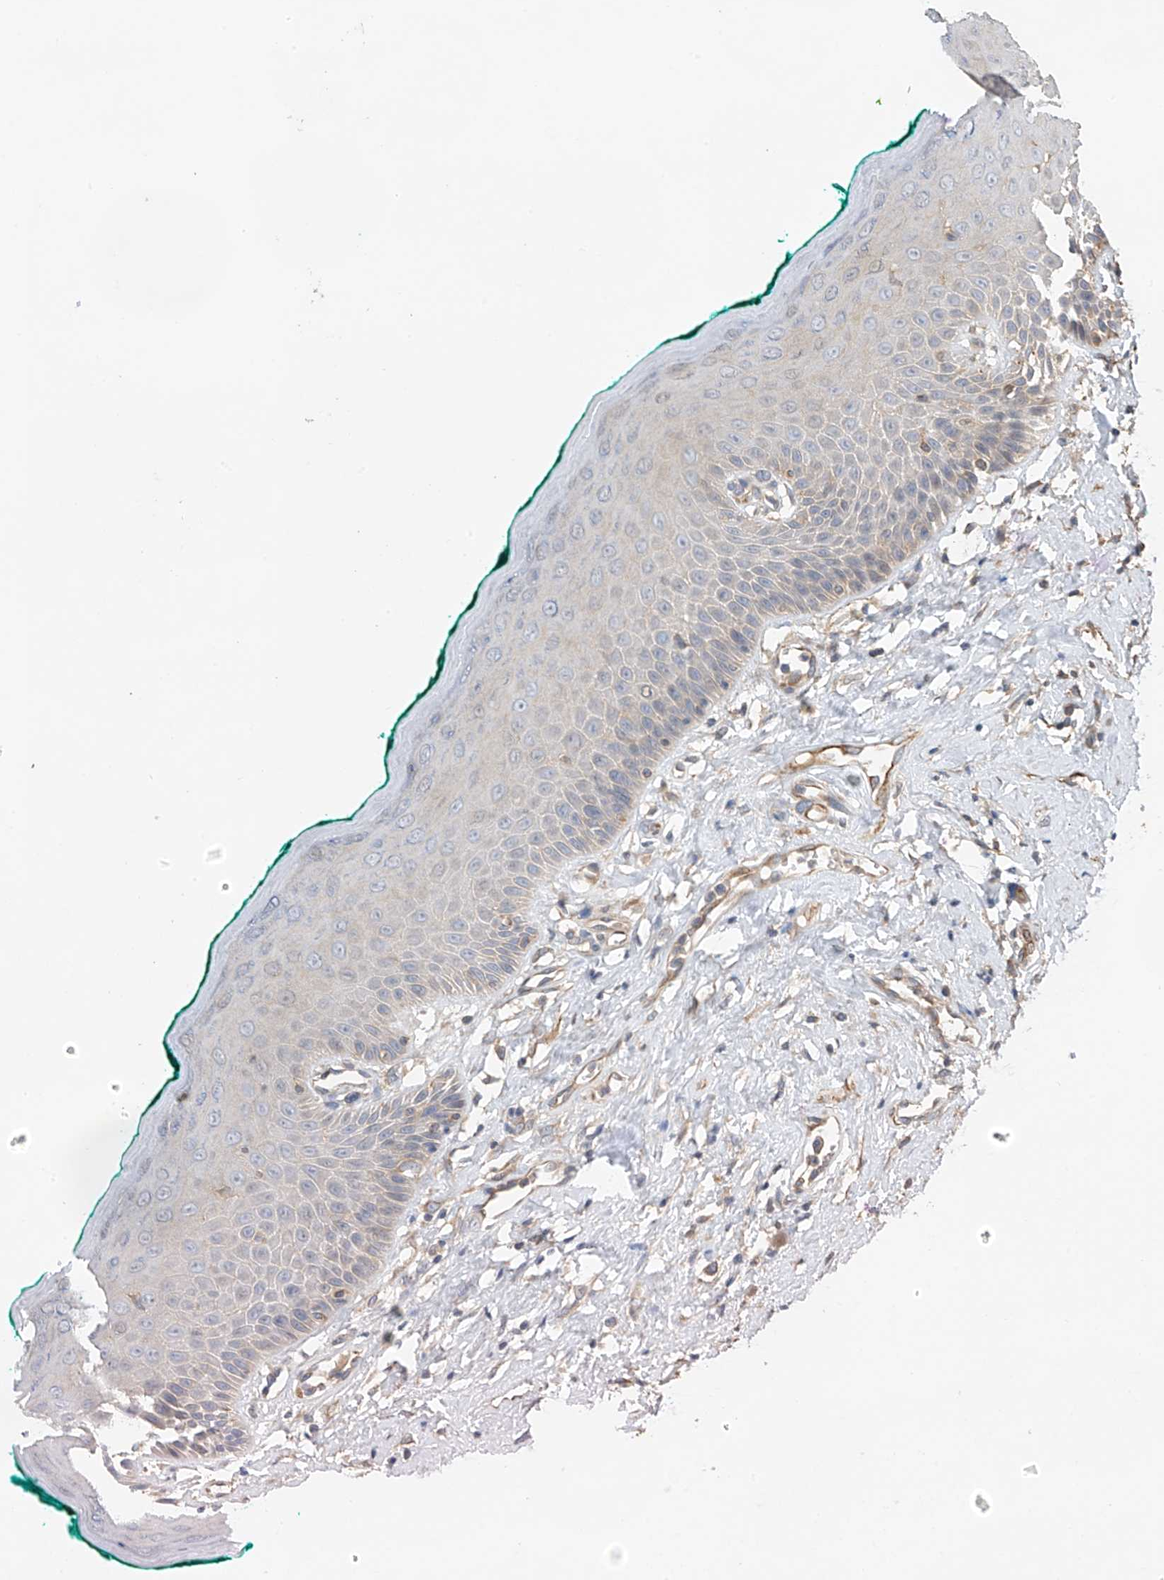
{"staining": {"intensity": "weak", "quantity": "<25%", "location": "cytoplasmic/membranous"}, "tissue": "oral mucosa", "cell_type": "Squamous epithelial cells", "image_type": "normal", "snomed": [{"axis": "morphology", "description": "Normal tissue, NOS"}, {"axis": "topography", "description": "Oral tissue"}], "caption": "Immunohistochemical staining of benign human oral mucosa displays no significant staining in squamous epithelial cells.", "gene": "PHACTR4", "patient": {"sex": "female", "age": 70}}